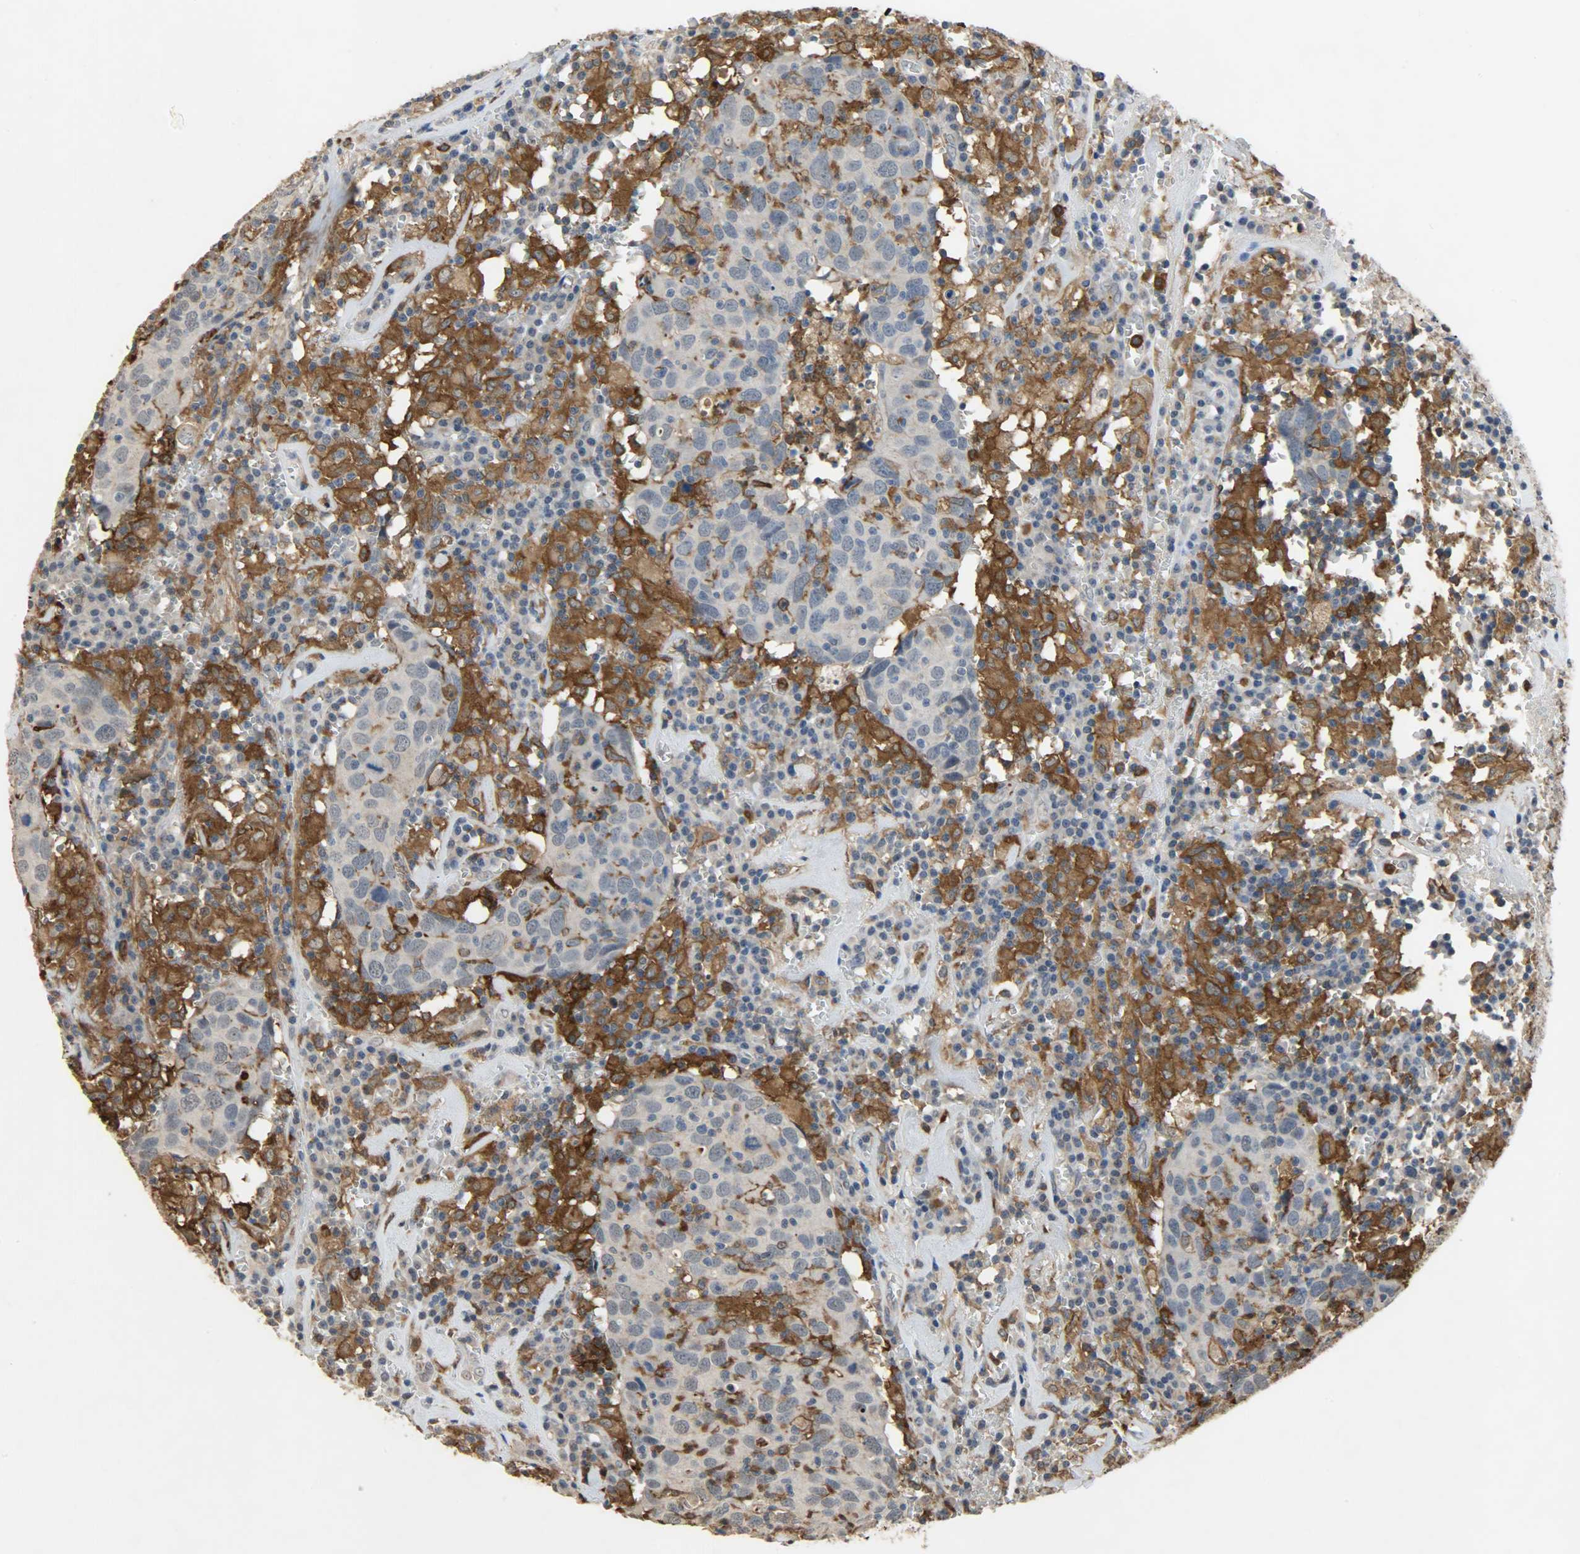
{"staining": {"intensity": "weak", "quantity": "25%-75%", "location": "cytoplasmic/membranous"}, "tissue": "head and neck cancer", "cell_type": "Tumor cells", "image_type": "cancer", "snomed": [{"axis": "morphology", "description": "Adenocarcinoma, NOS"}, {"axis": "topography", "description": "Salivary gland"}, {"axis": "topography", "description": "Head-Neck"}], "caption": "A brown stain highlights weak cytoplasmic/membranous expression of a protein in human head and neck cancer (adenocarcinoma) tumor cells.", "gene": "SKAP2", "patient": {"sex": "female", "age": 65}}